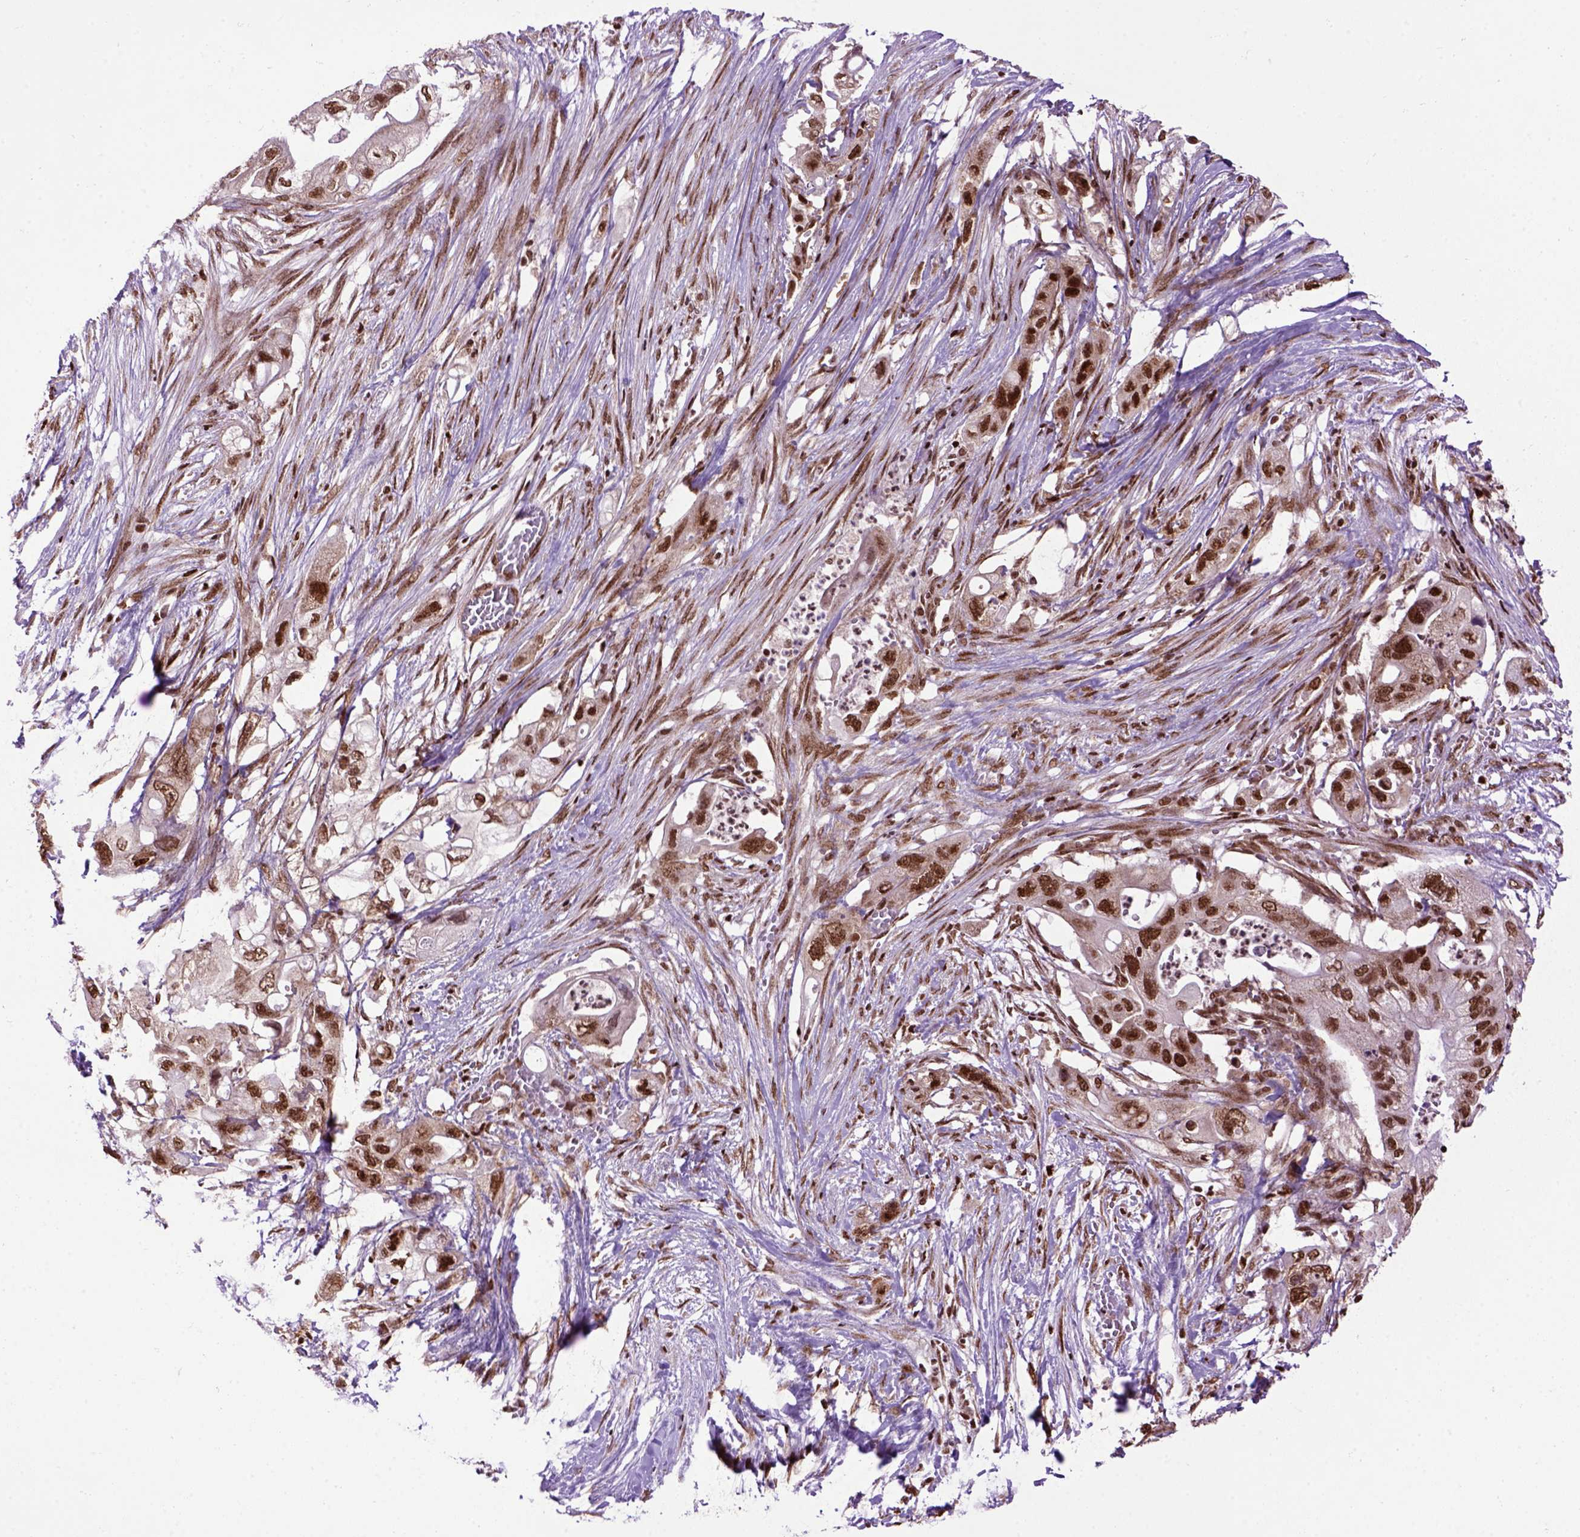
{"staining": {"intensity": "strong", "quantity": ">75%", "location": "nuclear"}, "tissue": "pancreatic cancer", "cell_type": "Tumor cells", "image_type": "cancer", "snomed": [{"axis": "morphology", "description": "Adenocarcinoma, NOS"}, {"axis": "topography", "description": "Pancreas"}], "caption": "Adenocarcinoma (pancreatic) stained for a protein demonstrates strong nuclear positivity in tumor cells.", "gene": "CELF1", "patient": {"sex": "female", "age": 72}}